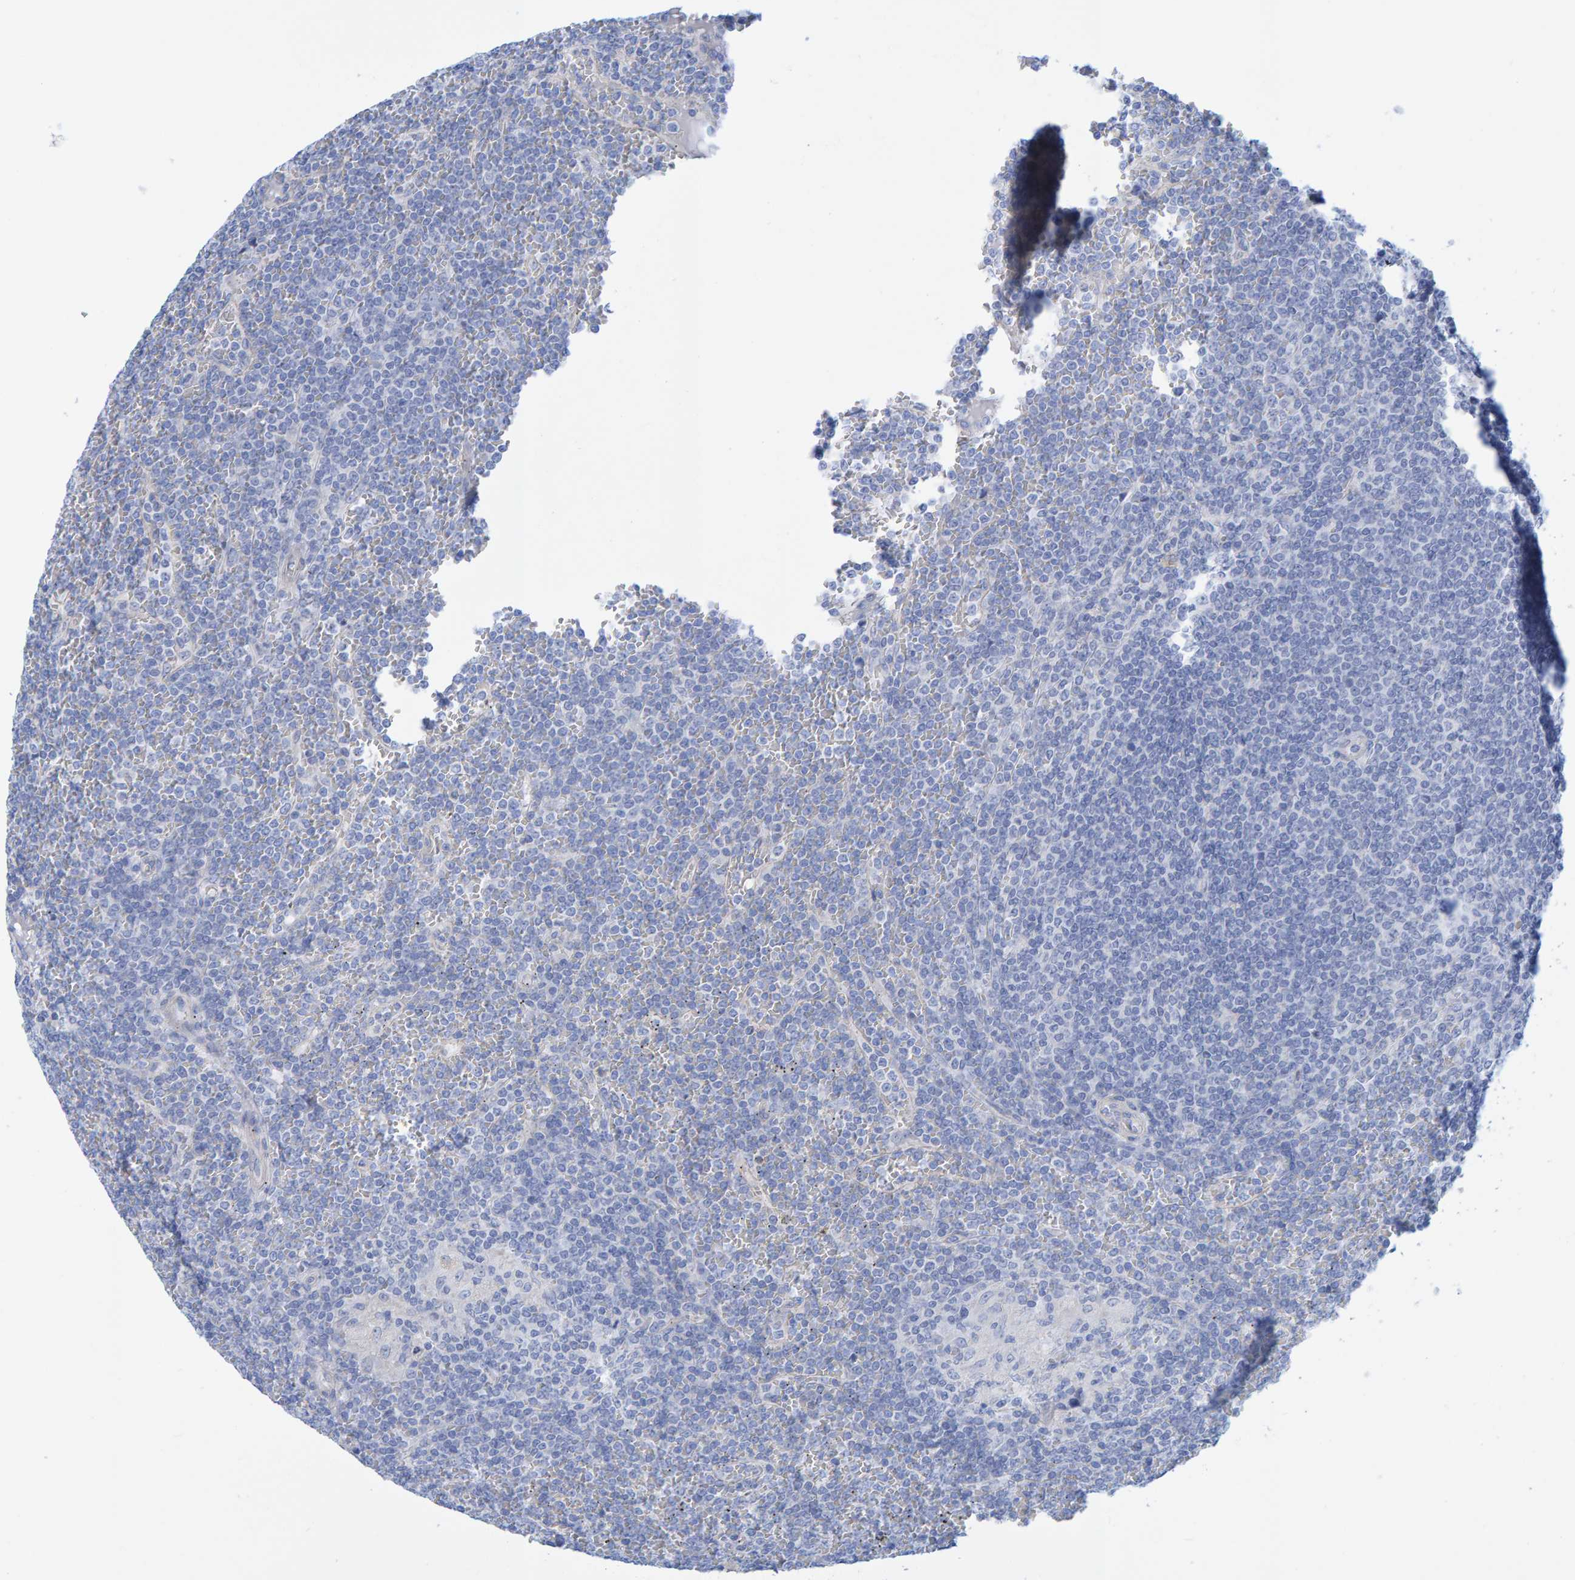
{"staining": {"intensity": "negative", "quantity": "none", "location": "none"}, "tissue": "lymphoma", "cell_type": "Tumor cells", "image_type": "cancer", "snomed": [{"axis": "morphology", "description": "Malignant lymphoma, non-Hodgkin's type, Low grade"}, {"axis": "topography", "description": "Spleen"}], "caption": "The image demonstrates no staining of tumor cells in malignant lymphoma, non-Hodgkin's type (low-grade). (Brightfield microscopy of DAB (3,3'-diaminobenzidine) IHC at high magnification).", "gene": "JAKMIP3", "patient": {"sex": "female", "age": 19}}